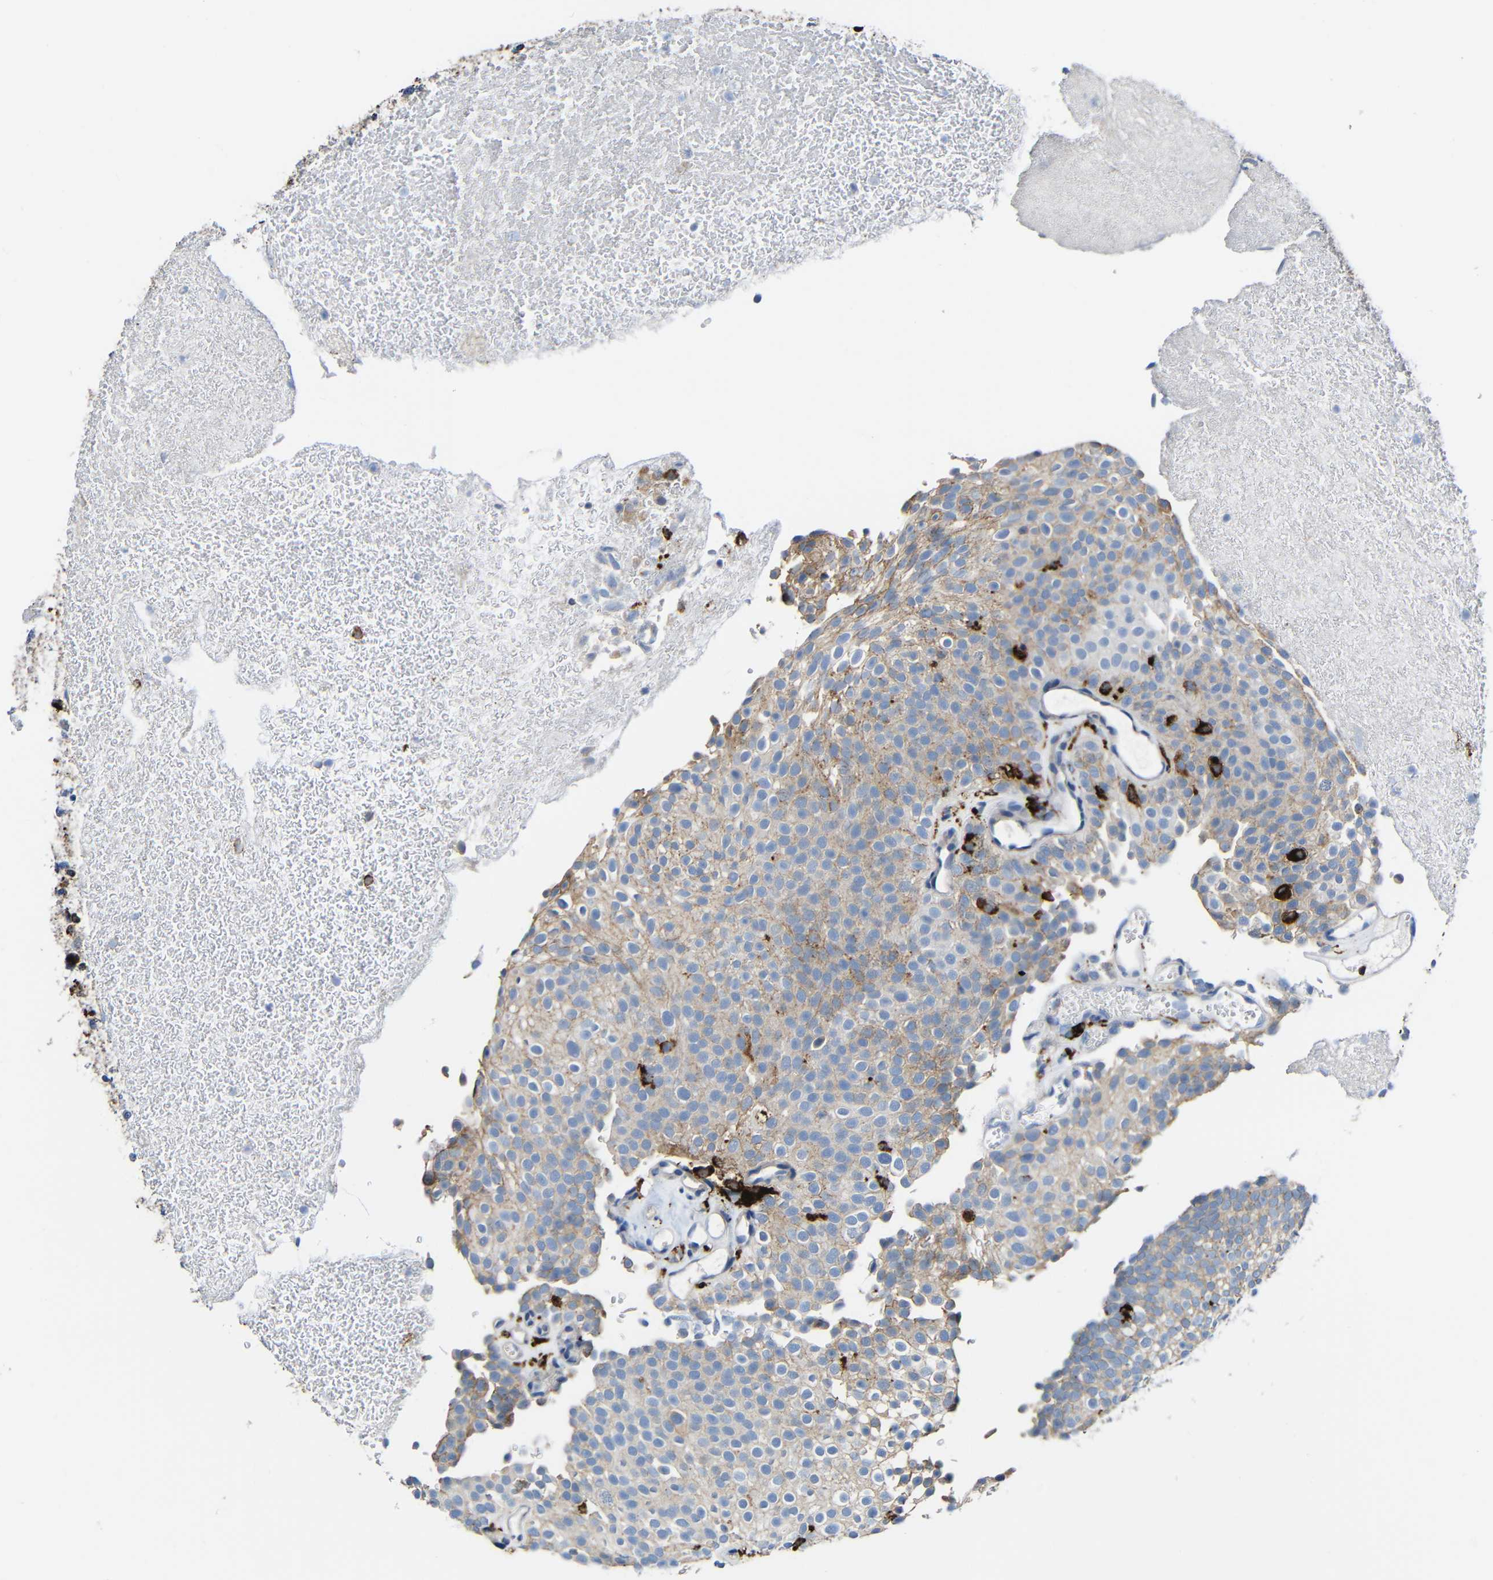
{"staining": {"intensity": "moderate", "quantity": ">75%", "location": "cytoplasmic/membranous"}, "tissue": "urothelial cancer", "cell_type": "Tumor cells", "image_type": "cancer", "snomed": [{"axis": "morphology", "description": "Urothelial carcinoma, Low grade"}, {"axis": "topography", "description": "Urinary bladder"}], "caption": "High-magnification brightfield microscopy of low-grade urothelial carcinoma stained with DAB (3,3'-diaminobenzidine) (brown) and counterstained with hematoxylin (blue). tumor cells exhibit moderate cytoplasmic/membranous positivity is seen in approximately>75% of cells.", "gene": "HLA-DMA", "patient": {"sex": "male", "age": 78}}